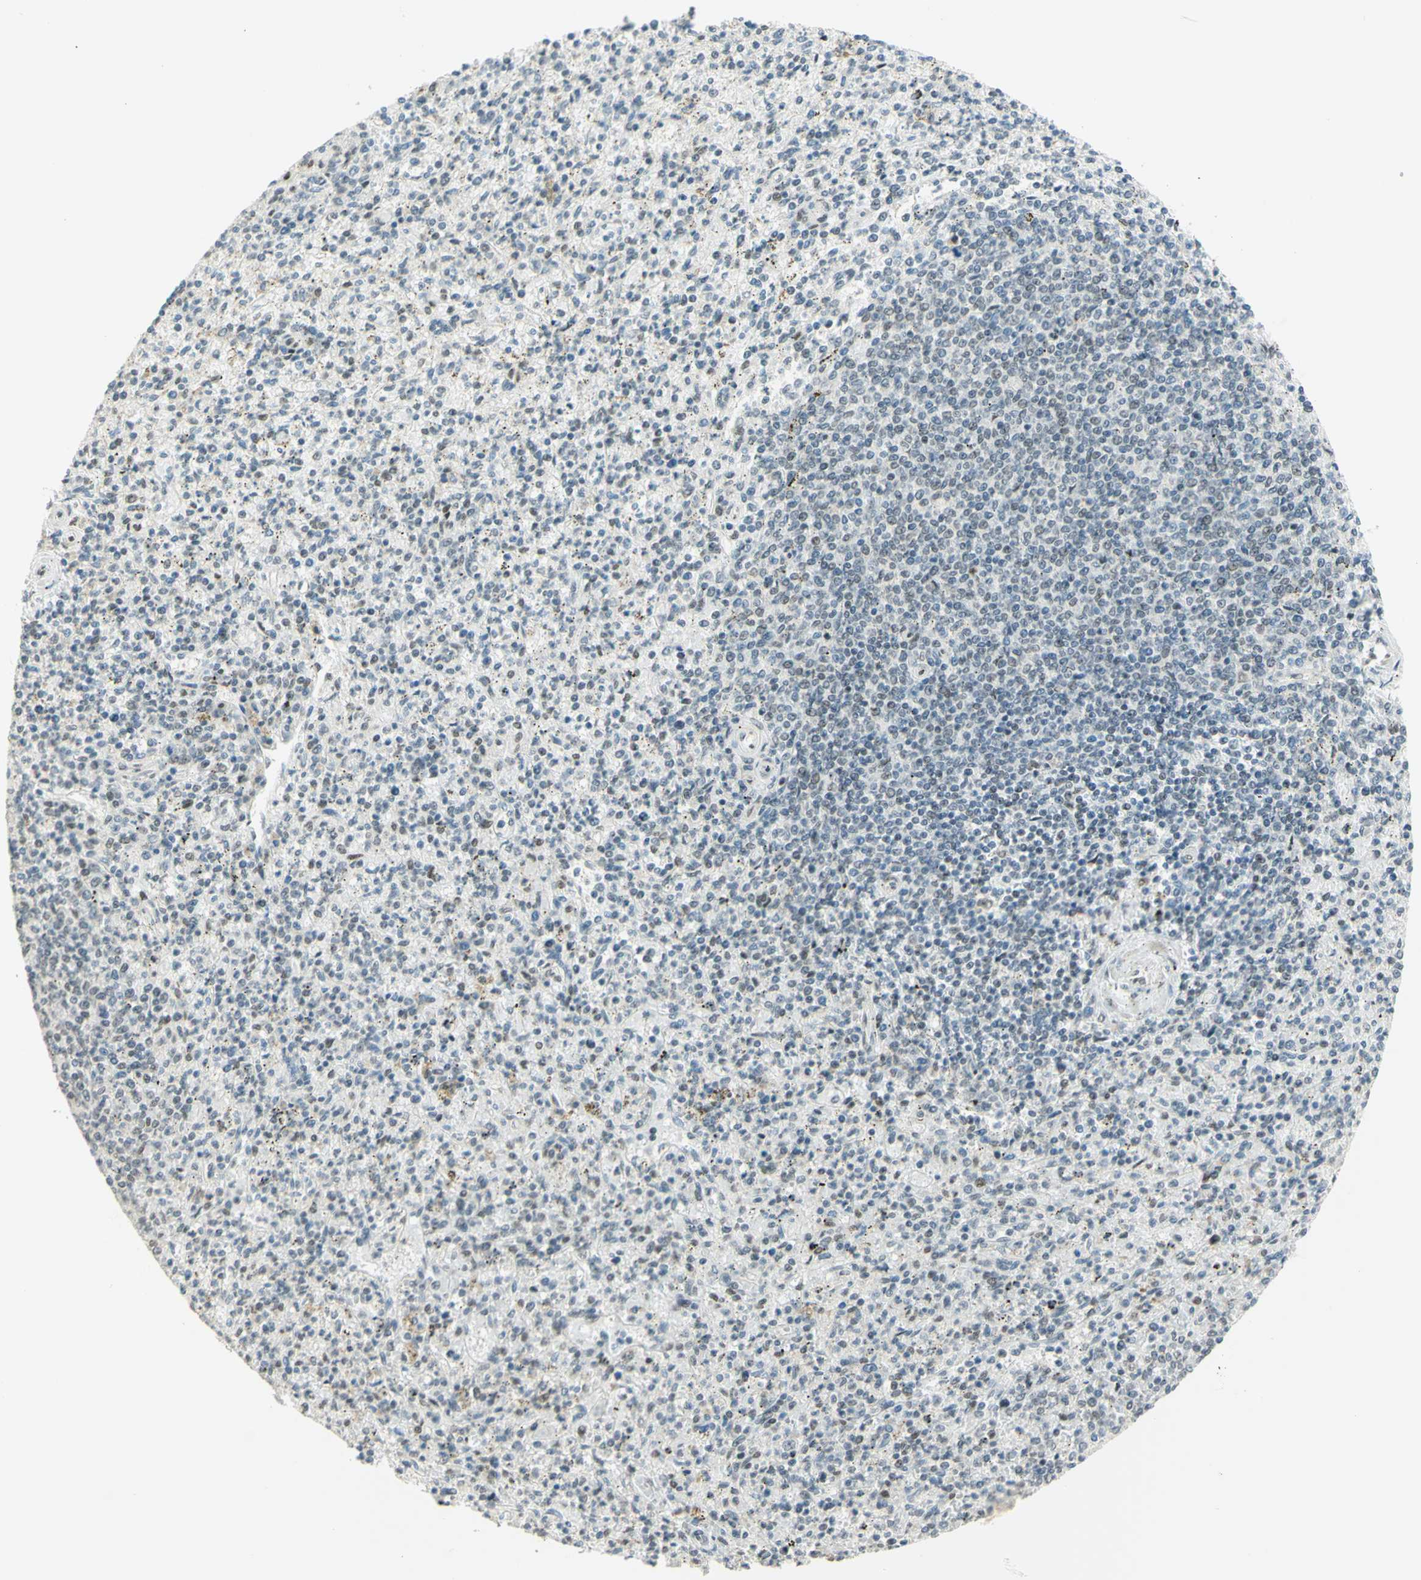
{"staining": {"intensity": "weak", "quantity": "25%-75%", "location": "nuclear"}, "tissue": "spleen", "cell_type": "Cells in red pulp", "image_type": "normal", "snomed": [{"axis": "morphology", "description": "Normal tissue, NOS"}, {"axis": "topography", "description": "Spleen"}], "caption": "Normal spleen displays weak nuclear positivity in approximately 25%-75% of cells in red pulp (brown staining indicates protein expression, while blue staining denotes nuclei)..", "gene": "DDX1", "patient": {"sex": "male", "age": 72}}